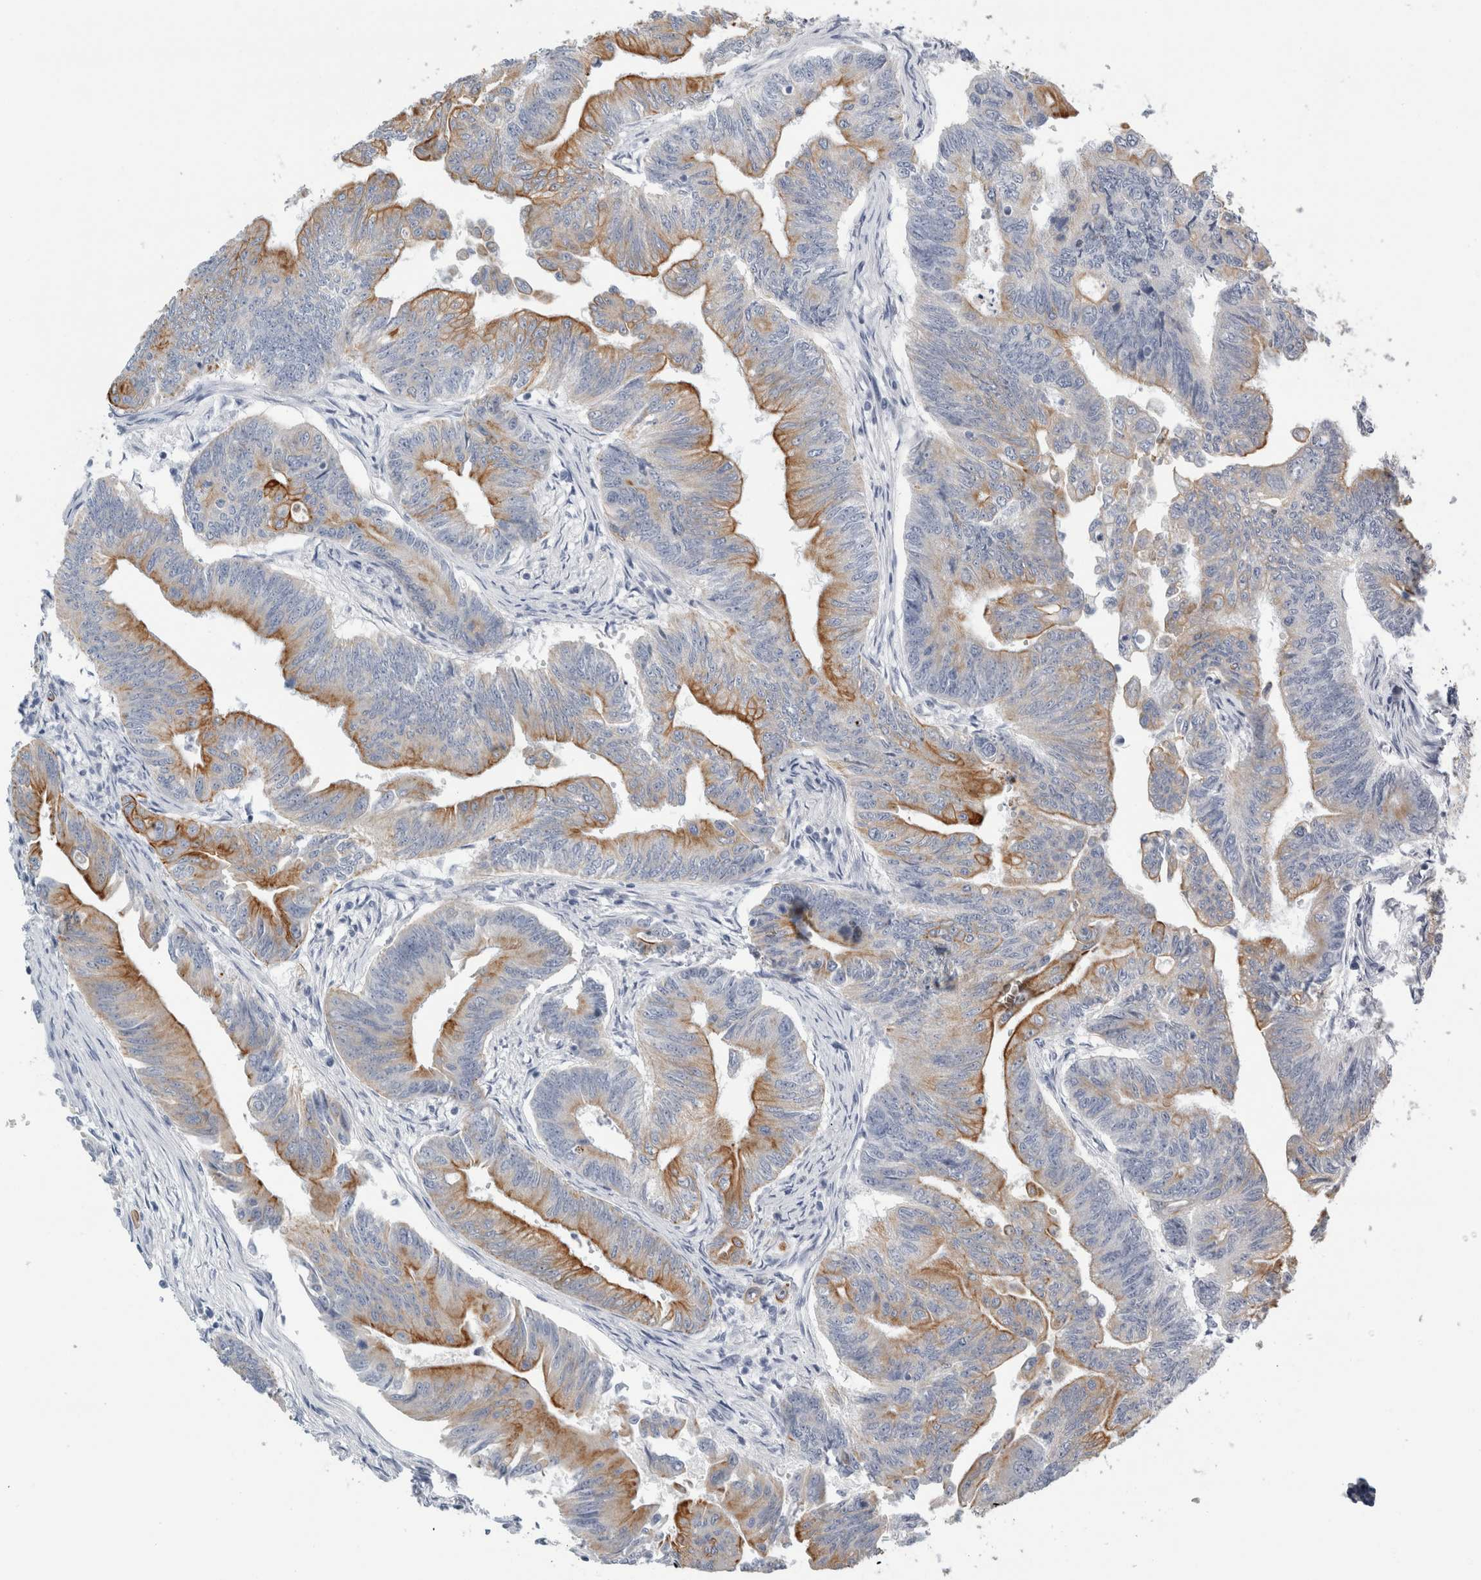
{"staining": {"intensity": "moderate", "quantity": "25%-75%", "location": "cytoplasmic/membranous"}, "tissue": "colorectal cancer", "cell_type": "Tumor cells", "image_type": "cancer", "snomed": [{"axis": "morphology", "description": "Adenoma, NOS"}, {"axis": "morphology", "description": "Adenocarcinoma, NOS"}, {"axis": "topography", "description": "Colon"}], "caption": "Protein staining of colorectal cancer (adenocarcinoma) tissue exhibits moderate cytoplasmic/membranous staining in about 25%-75% of tumor cells. The protein of interest is stained brown, and the nuclei are stained in blue (DAB IHC with brightfield microscopy, high magnification).", "gene": "RPH3AL", "patient": {"sex": "male", "age": 79}}